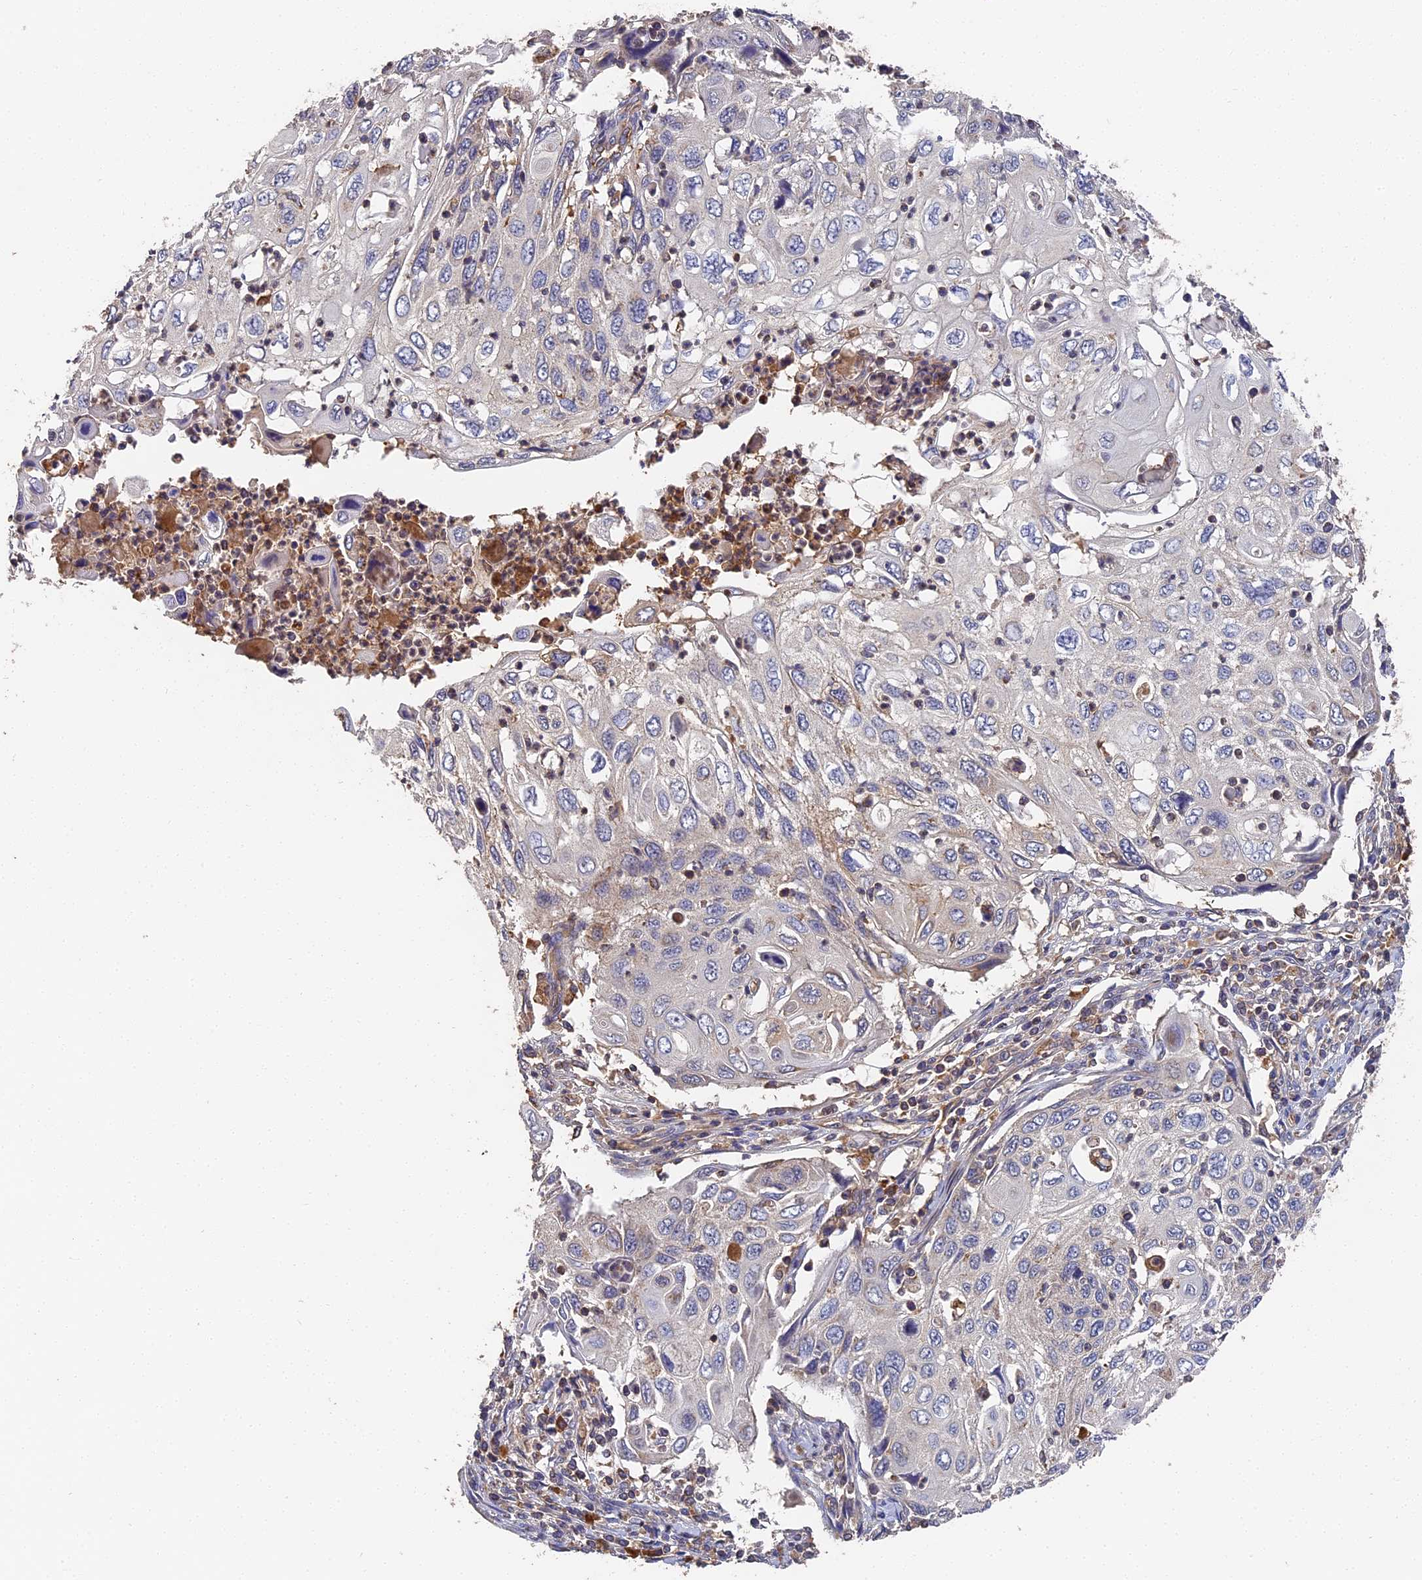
{"staining": {"intensity": "negative", "quantity": "none", "location": "none"}, "tissue": "cervical cancer", "cell_type": "Tumor cells", "image_type": "cancer", "snomed": [{"axis": "morphology", "description": "Squamous cell carcinoma, NOS"}, {"axis": "topography", "description": "Cervix"}], "caption": "Cervical cancer (squamous cell carcinoma) was stained to show a protein in brown. There is no significant expression in tumor cells.", "gene": "DHRS11", "patient": {"sex": "female", "age": 70}}